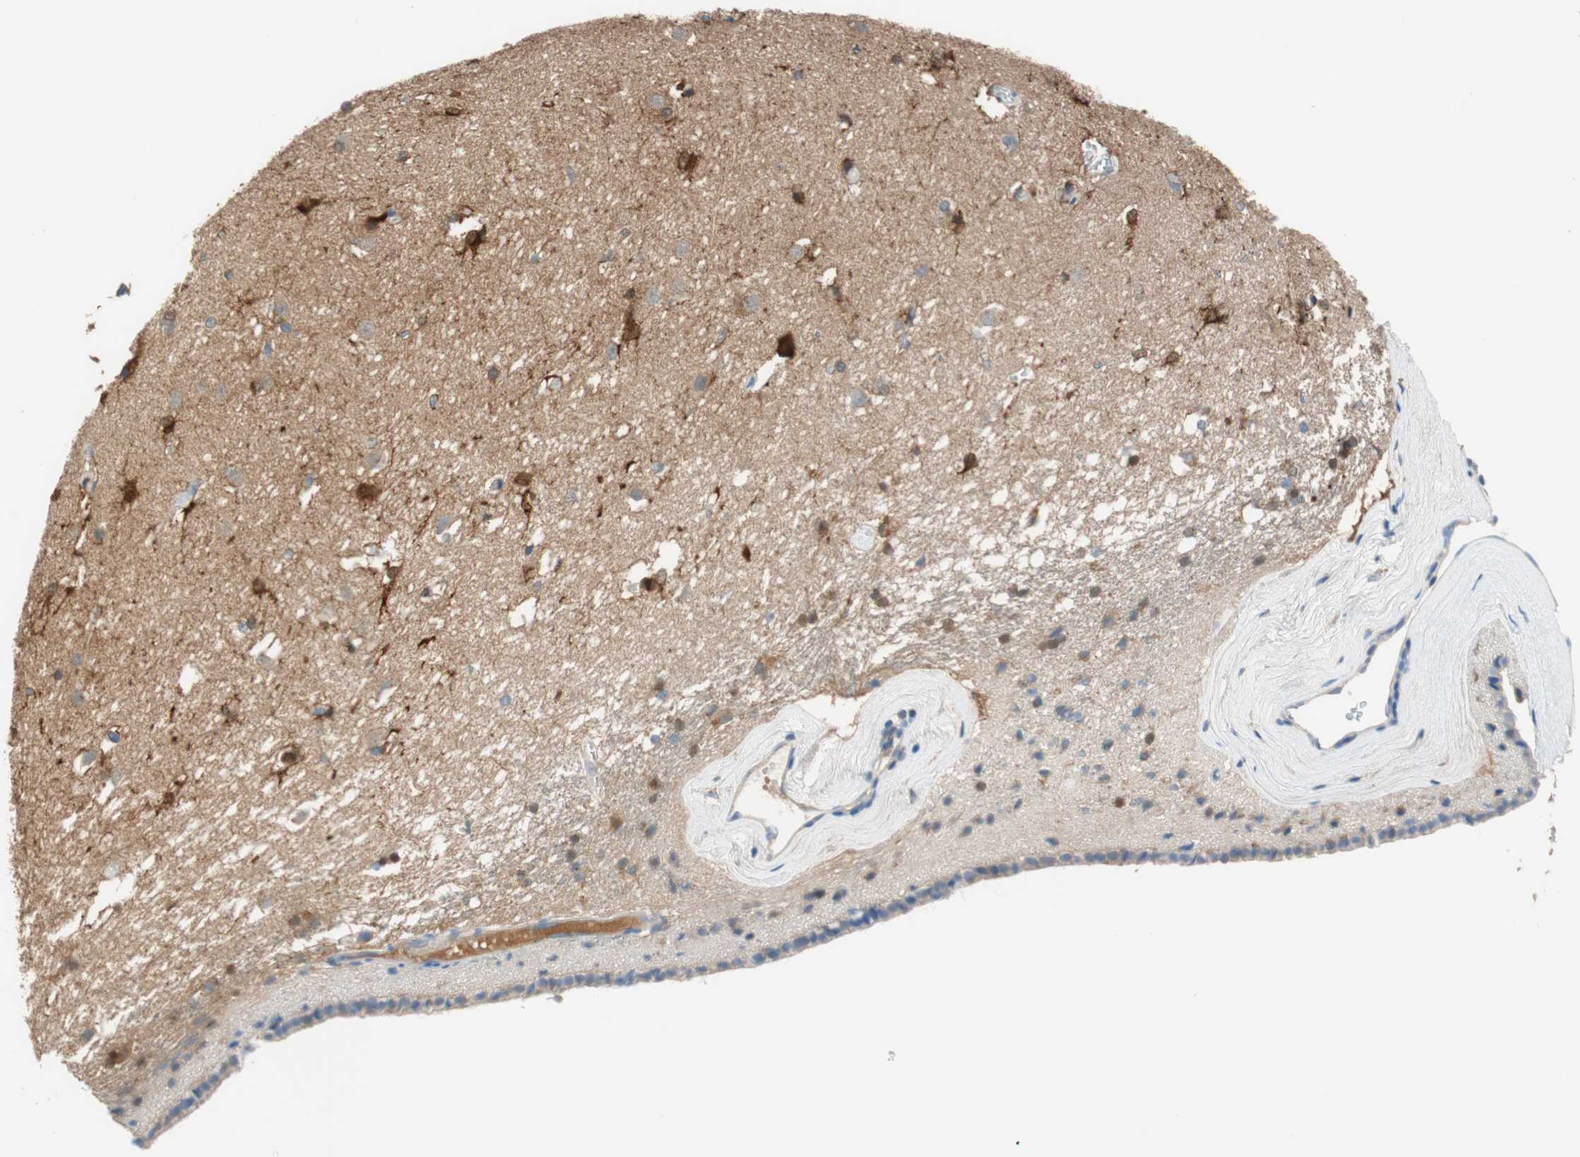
{"staining": {"intensity": "strong", "quantity": "<25%", "location": "cytoplasmic/membranous"}, "tissue": "caudate", "cell_type": "Glial cells", "image_type": "normal", "snomed": [{"axis": "morphology", "description": "Normal tissue, NOS"}, {"axis": "topography", "description": "Lateral ventricle wall"}], "caption": "About <25% of glial cells in benign human caudate demonstrate strong cytoplasmic/membranous protein positivity as visualized by brown immunohistochemical staining.", "gene": "GLUL", "patient": {"sex": "female", "age": 19}}